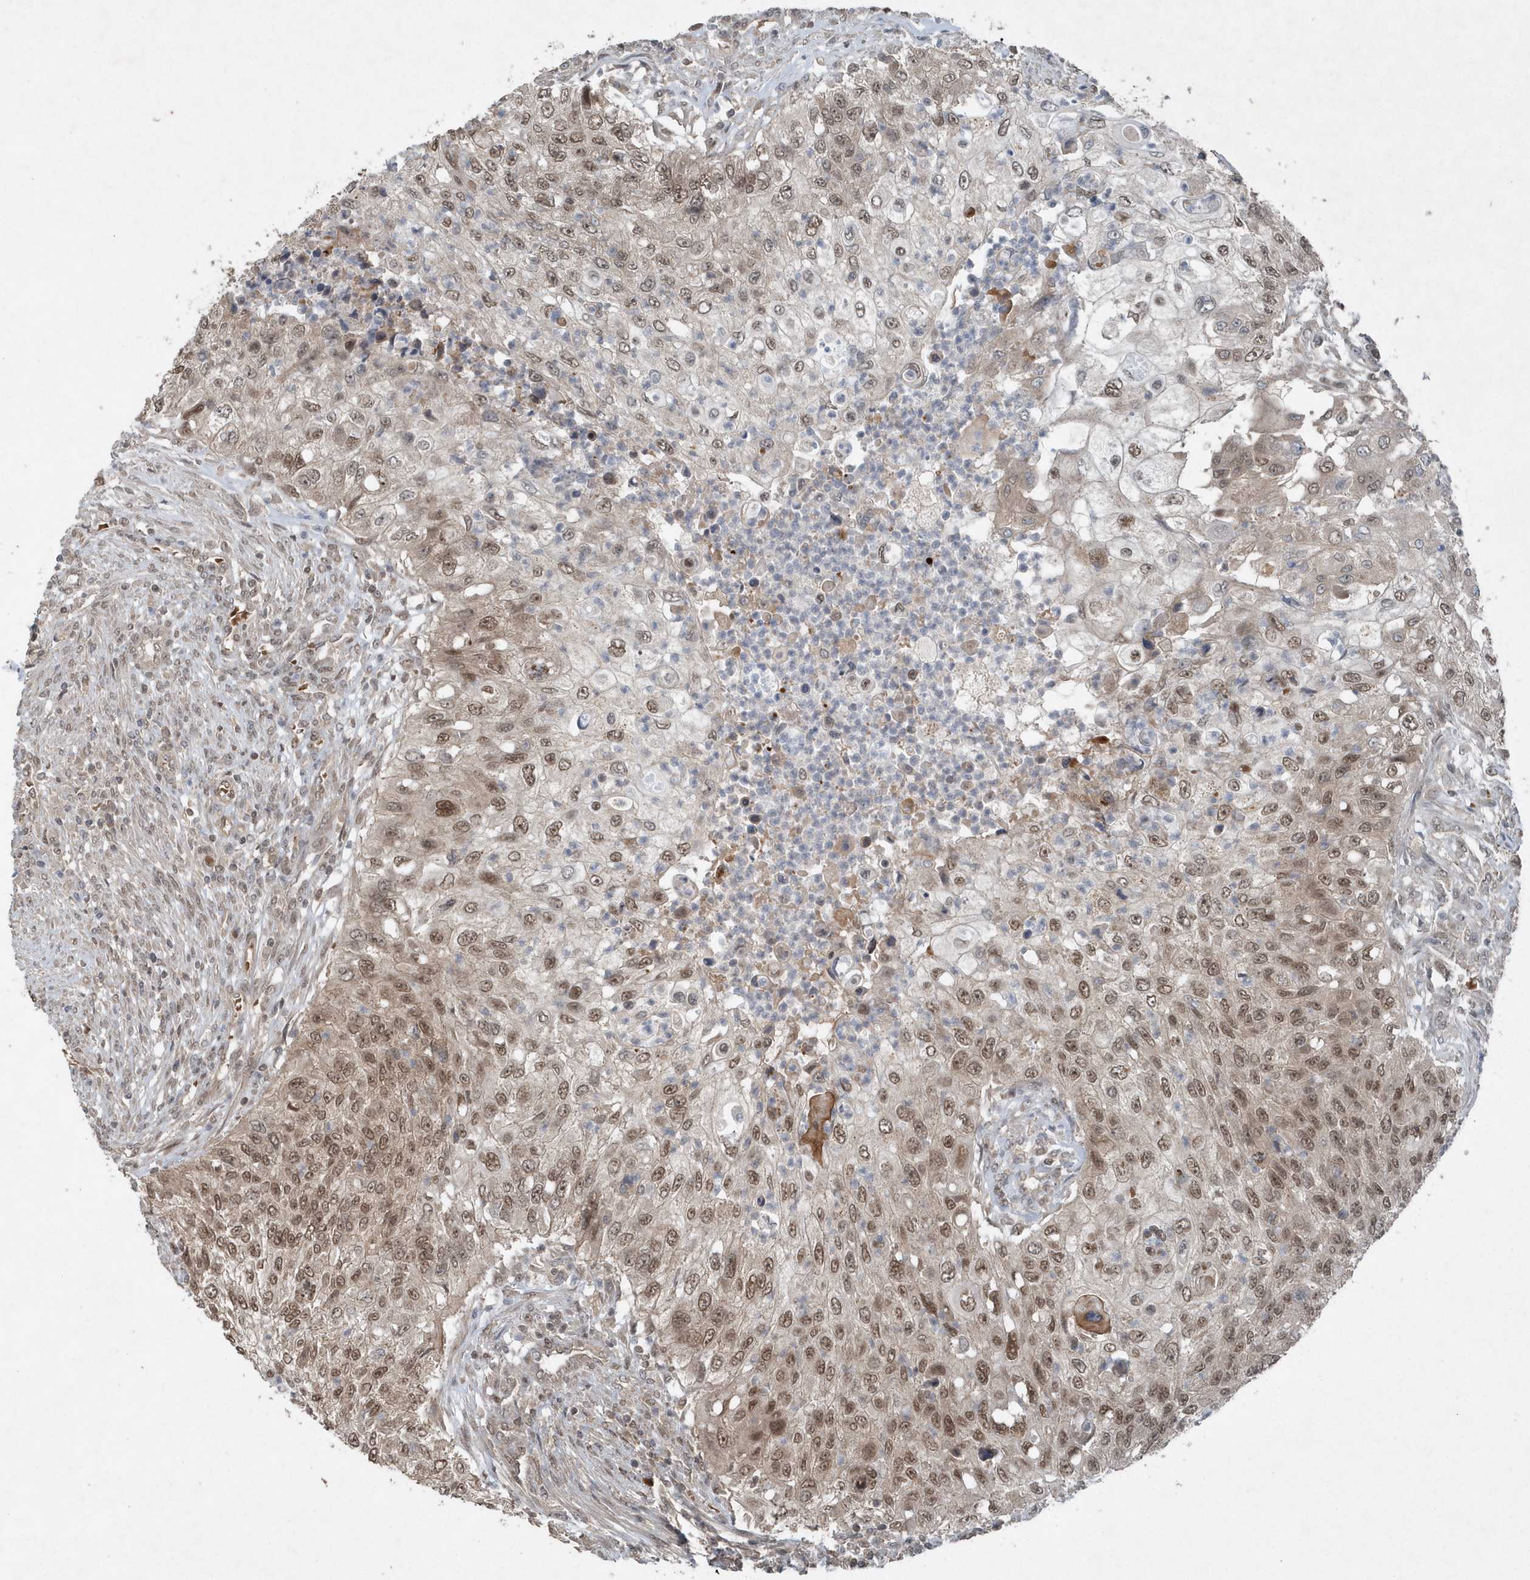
{"staining": {"intensity": "moderate", "quantity": ">75%", "location": "nuclear"}, "tissue": "urothelial cancer", "cell_type": "Tumor cells", "image_type": "cancer", "snomed": [{"axis": "morphology", "description": "Urothelial carcinoma, High grade"}, {"axis": "topography", "description": "Urinary bladder"}], "caption": "Human high-grade urothelial carcinoma stained for a protein (brown) shows moderate nuclear positive staining in approximately >75% of tumor cells.", "gene": "QTRT2", "patient": {"sex": "female", "age": 60}}